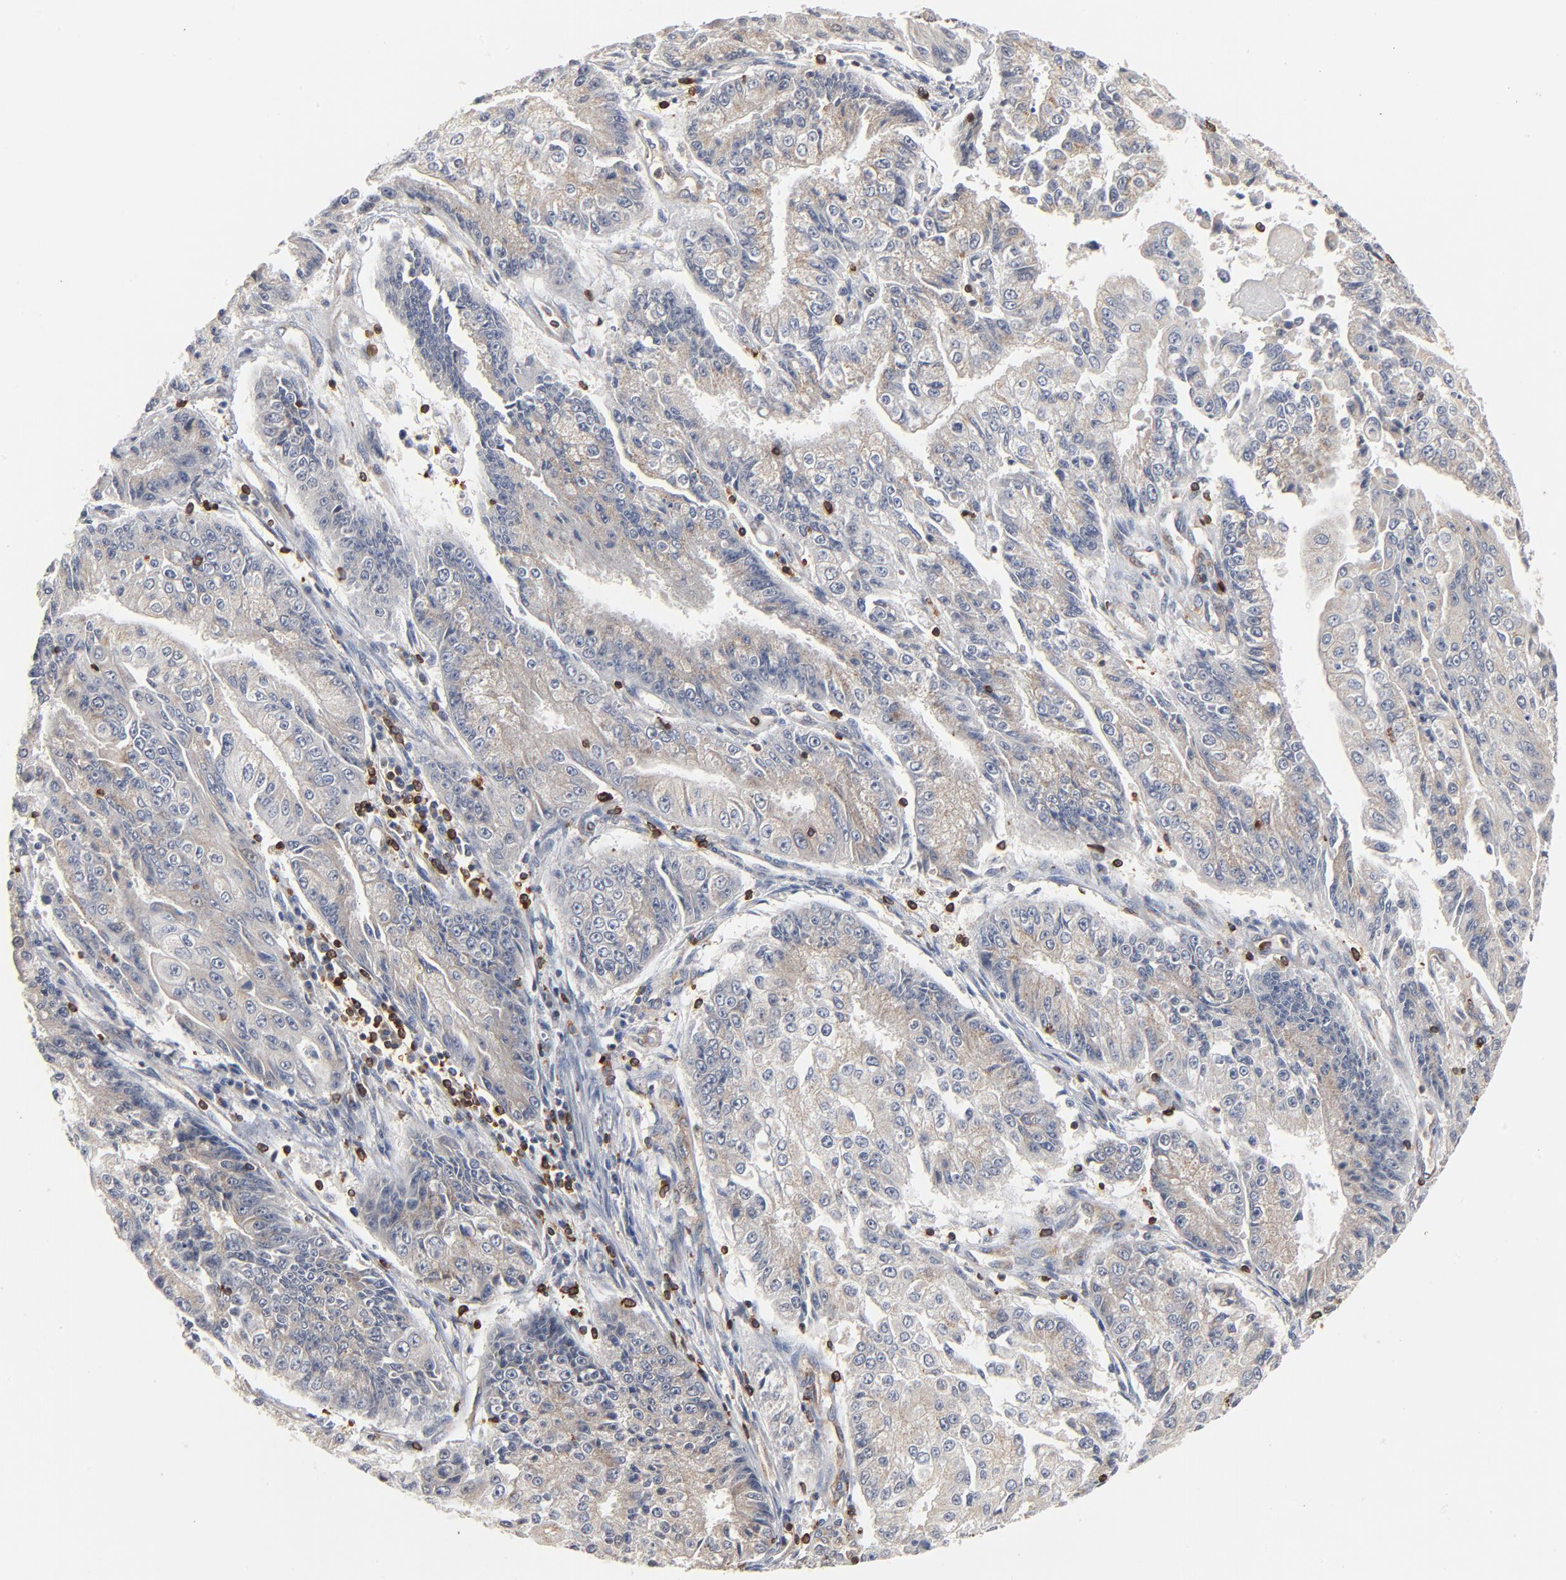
{"staining": {"intensity": "weak", "quantity": ">75%", "location": "cytoplasmic/membranous"}, "tissue": "endometrial cancer", "cell_type": "Tumor cells", "image_type": "cancer", "snomed": [{"axis": "morphology", "description": "Adenocarcinoma, NOS"}, {"axis": "topography", "description": "Endometrium"}], "caption": "Endometrial cancer was stained to show a protein in brown. There is low levels of weak cytoplasmic/membranous staining in approximately >75% of tumor cells.", "gene": "SH3KBP1", "patient": {"sex": "female", "age": 75}}